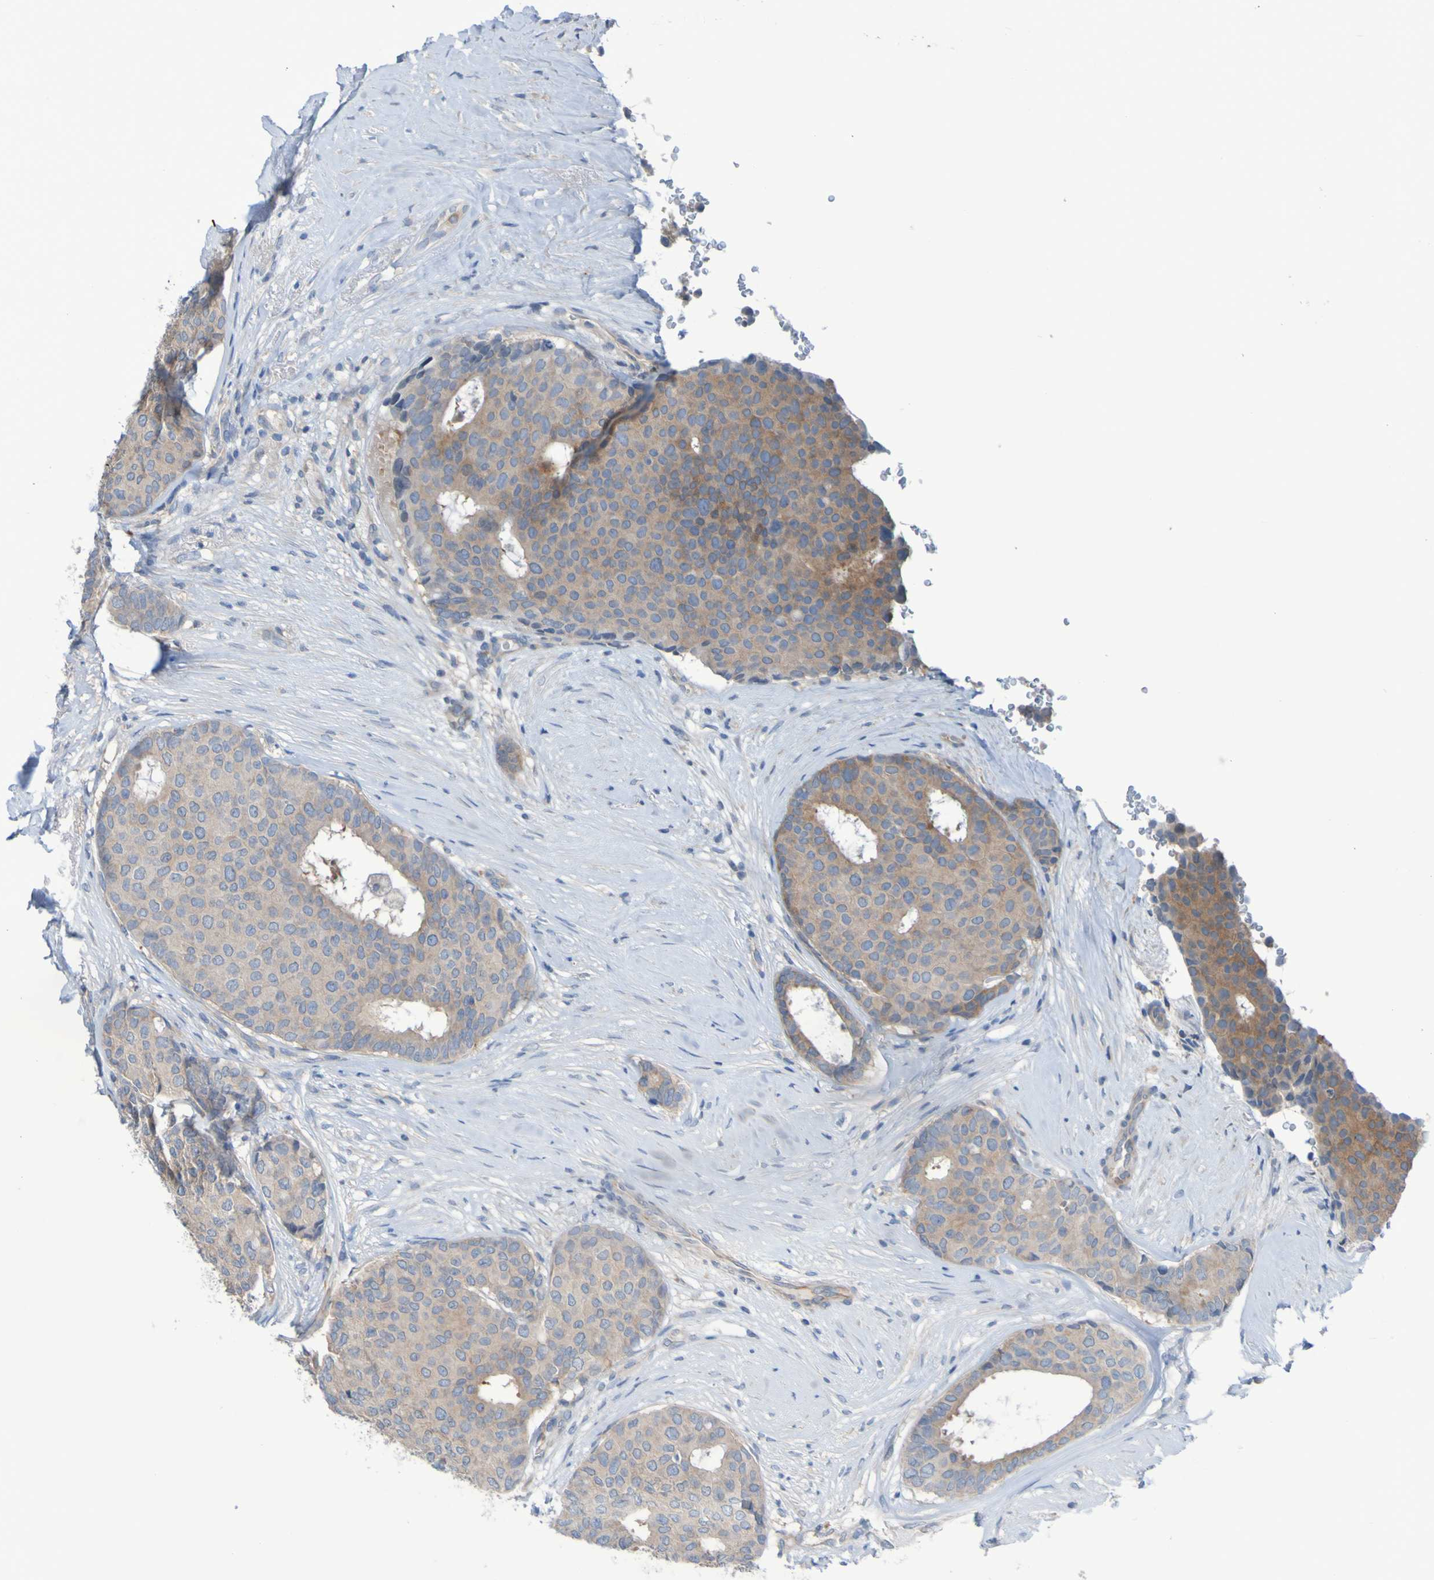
{"staining": {"intensity": "moderate", "quantity": ">75%", "location": "cytoplasmic/membranous"}, "tissue": "breast cancer", "cell_type": "Tumor cells", "image_type": "cancer", "snomed": [{"axis": "morphology", "description": "Duct carcinoma"}, {"axis": "topography", "description": "Breast"}], "caption": "Breast cancer (intraductal carcinoma) stained with a protein marker shows moderate staining in tumor cells.", "gene": "NPRL3", "patient": {"sex": "female", "age": 75}}